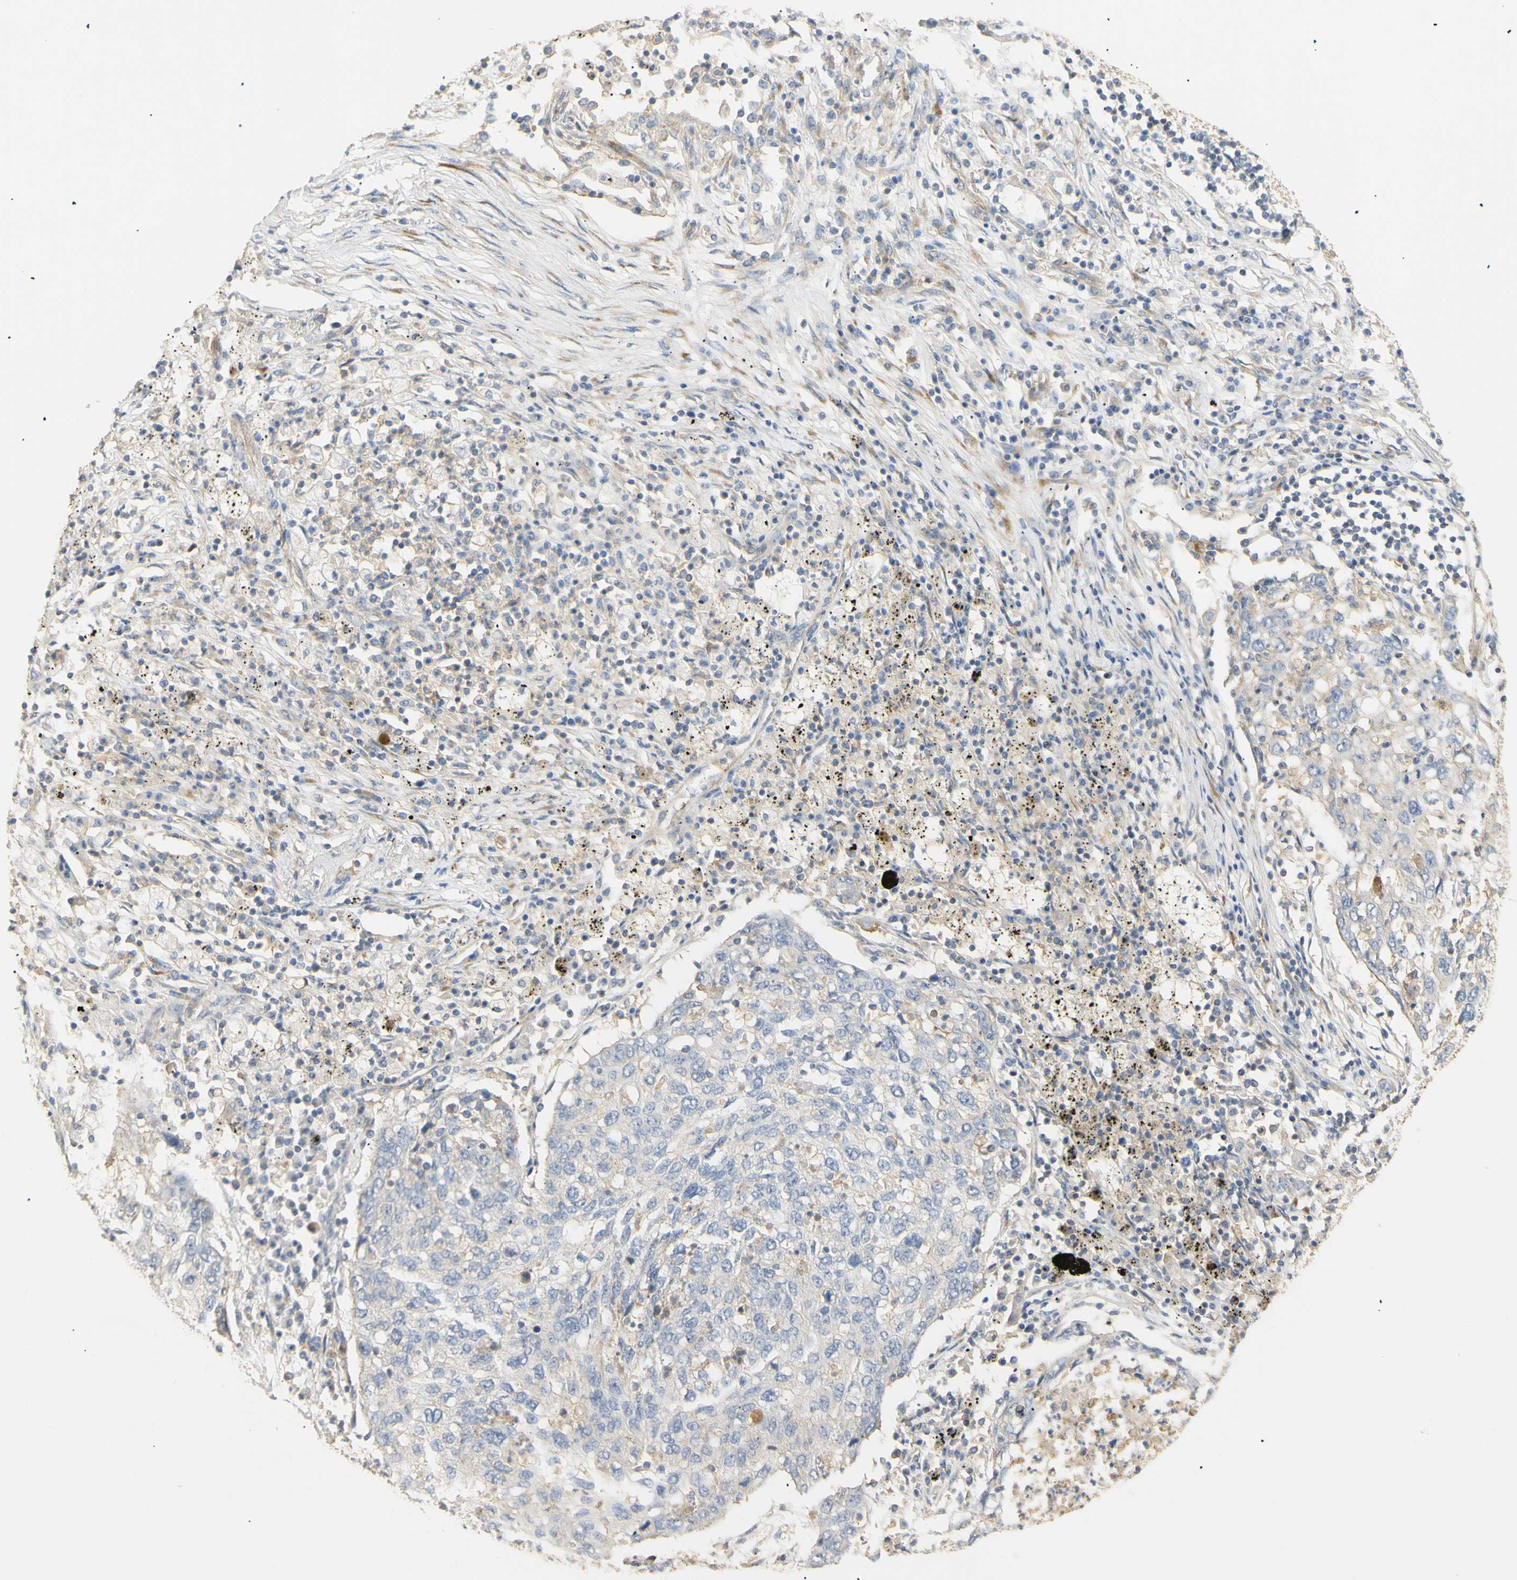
{"staining": {"intensity": "negative", "quantity": "none", "location": "none"}, "tissue": "lung cancer", "cell_type": "Tumor cells", "image_type": "cancer", "snomed": [{"axis": "morphology", "description": "Squamous cell carcinoma, NOS"}, {"axis": "topography", "description": "Lung"}], "caption": "A micrograph of lung cancer stained for a protein displays no brown staining in tumor cells. The staining was performed using DAB (3,3'-diaminobenzidine) to visualize the protein expression in brown, while the nuclei were stained in blue with hematoxylin (Magnification: 20x).", "gene": "KCNE4", "patient": {"sex": "female", "age": 63}}